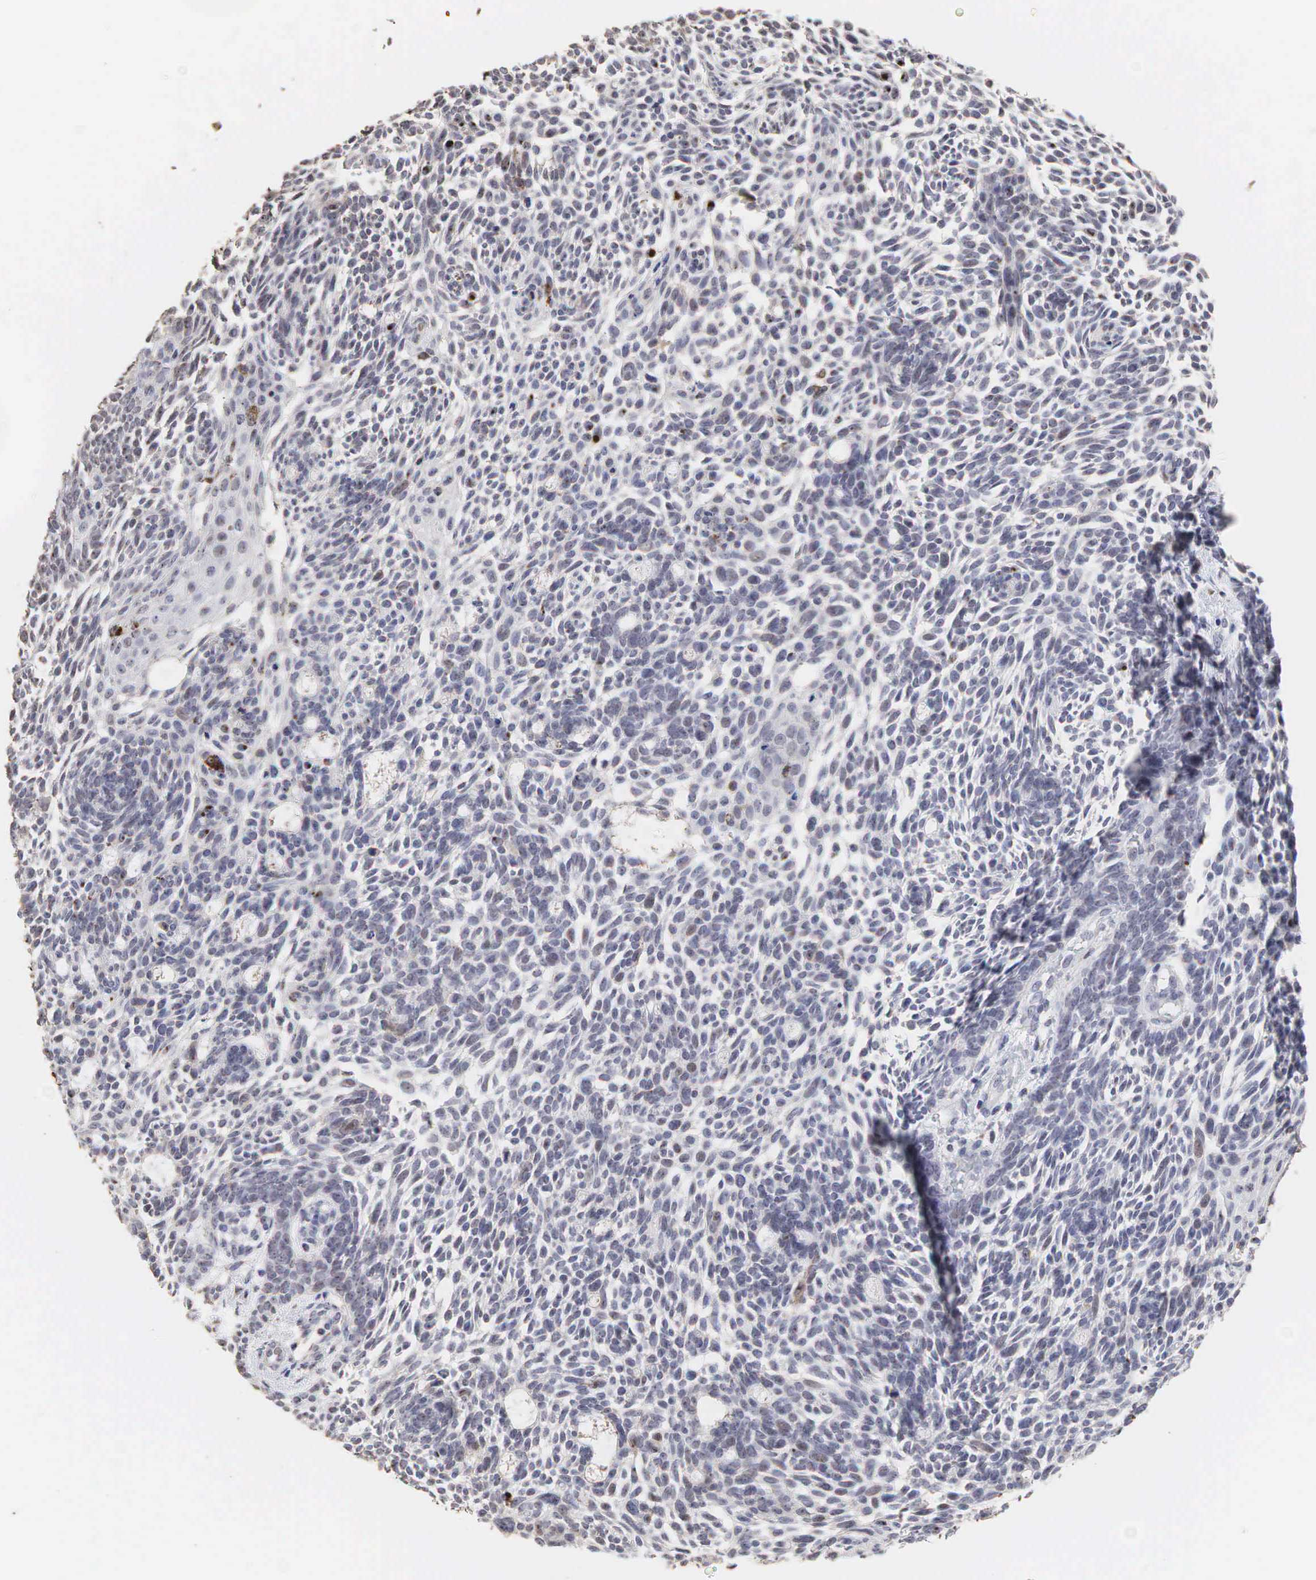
{"staining": {"intensity": "weak", "quantity": "<25%", "location": "nuclear"}, "tissue": "skin cancer", "cell_type": "Tumor cells", "image_type": "cancer", "snomed": [{"axis": "morphology", "description": "Basal cell carcinoma"}, {"axis": "topography", "description": "Skin"}], "caption": "Immunohistochemistry (IHC) micrograph of neoplastic tissue: human skin cancer (basal cell carcinoma) stained with DAB (3,3'-diaminobenzidine) shows no significant protein expression in tumor cells. The staining was performed using DAB (3,3'-diaminobenzidine) to visualize the protein expression in brown, while the nuclei were stained in blue with hematoxylin (Magnification: 20x).", "gene": "DKC1", "patient": {"sex": "male", "age": 58}}